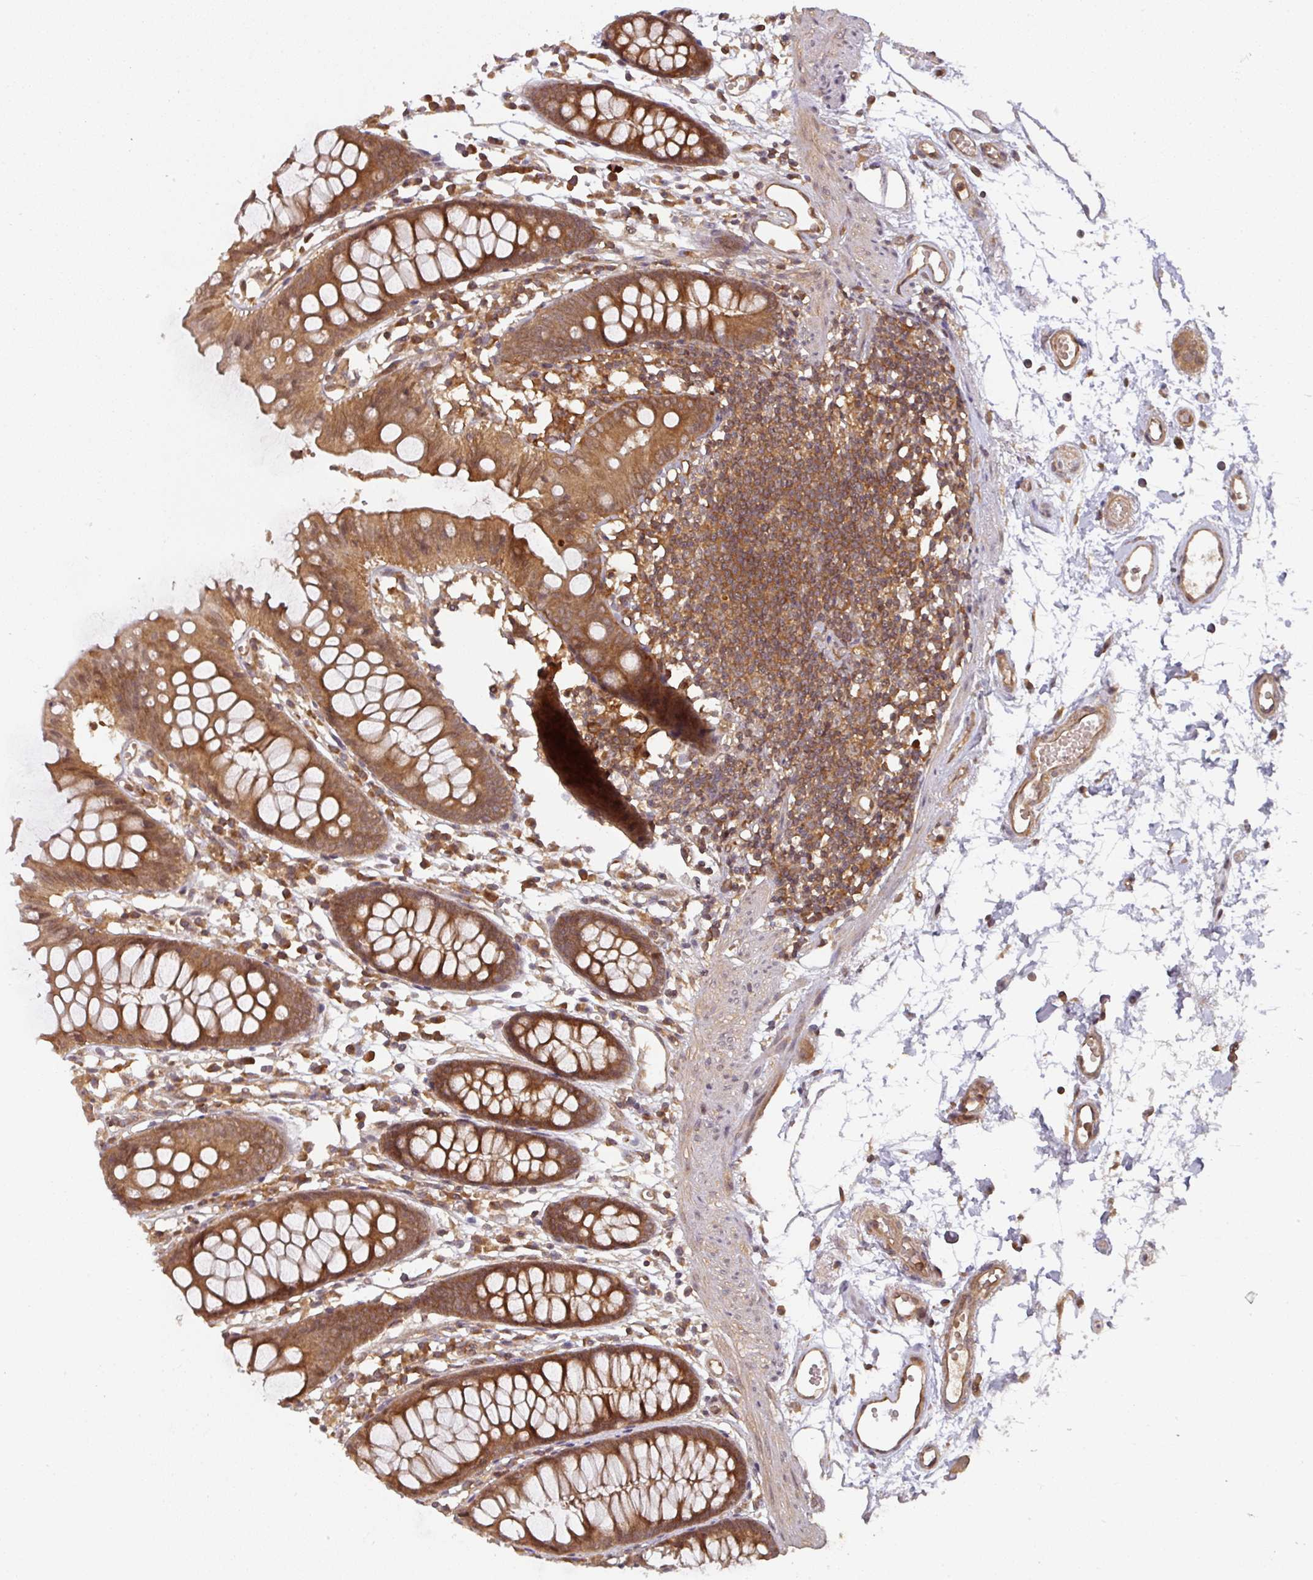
{"staining": {"intensity": "moderate", "quantity": ">75%", "location": "cytoplasmic/membranous"}, "tissue": "colon", "cell_type": "Endothelial cells", "image_type": "normal", "snomed": [{"axis": "morphology", "description": "Normal tissue, NOS"}, {"axis": "topography", "description": "Colon"}], "caption": "This histopathology image demonstrates IHC staining of benign colon, with medium moderate cytoplasmic/membranous staining in about >75% of endothelial cells.", "gene": "EIF4EBP2", "patient": {"sex": "female", "age": 84}}